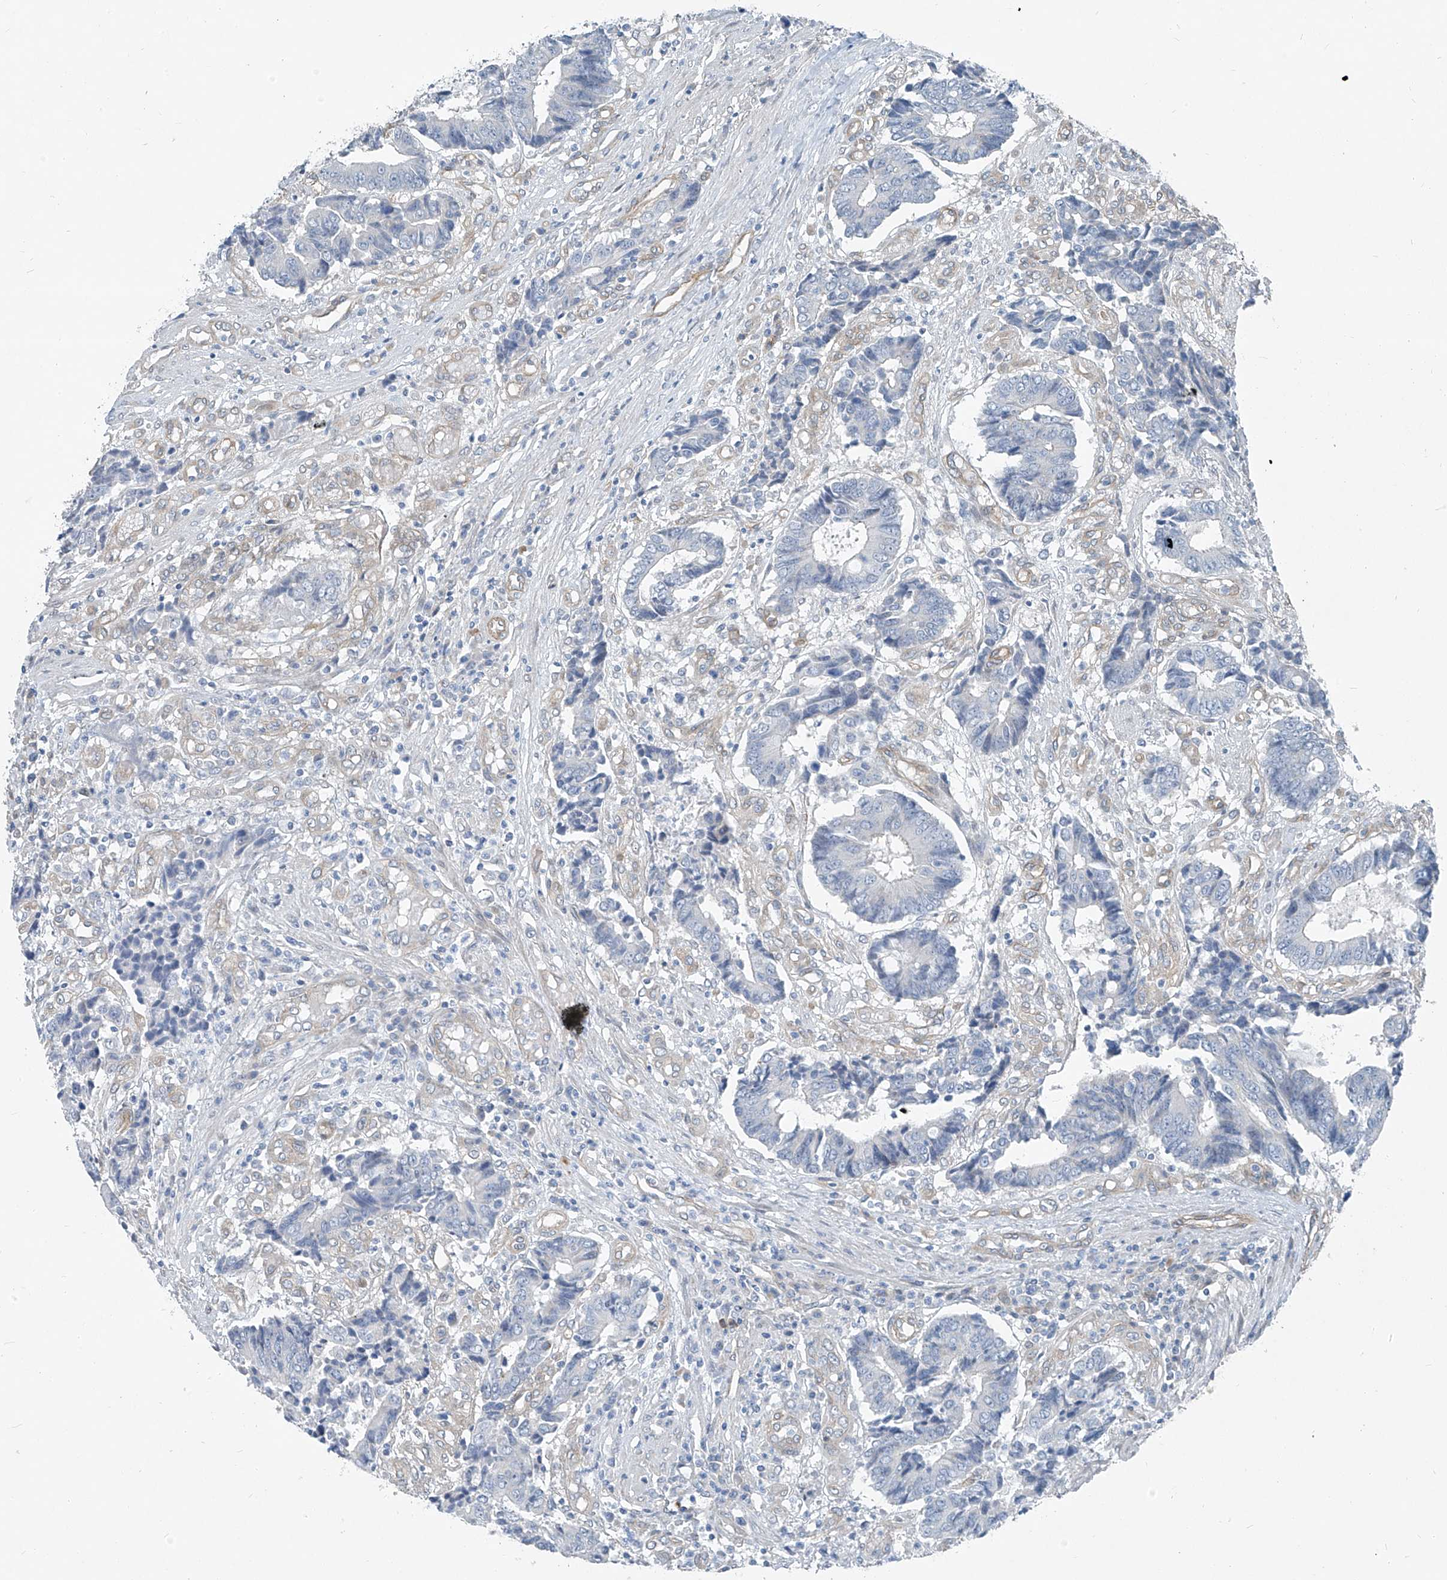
{"staining": {"intensity": "negative", "quantity": "none", "location": "none"}, "tissue": "colorectal cancer", "cell_type": "Tumor cells", "image_type": "cancer", "snomed": [{"axis": "morphology", "description": "Adenocarcinoma, NOS"}, {"axis": "topography", "description": "Rectum"}], "caption": "Tumor cells are negative for protein expression in human colorectal cancer (adenocarcinoma).", "gene": "TNS2", "patient": {"sex": "male", "age": 84}}